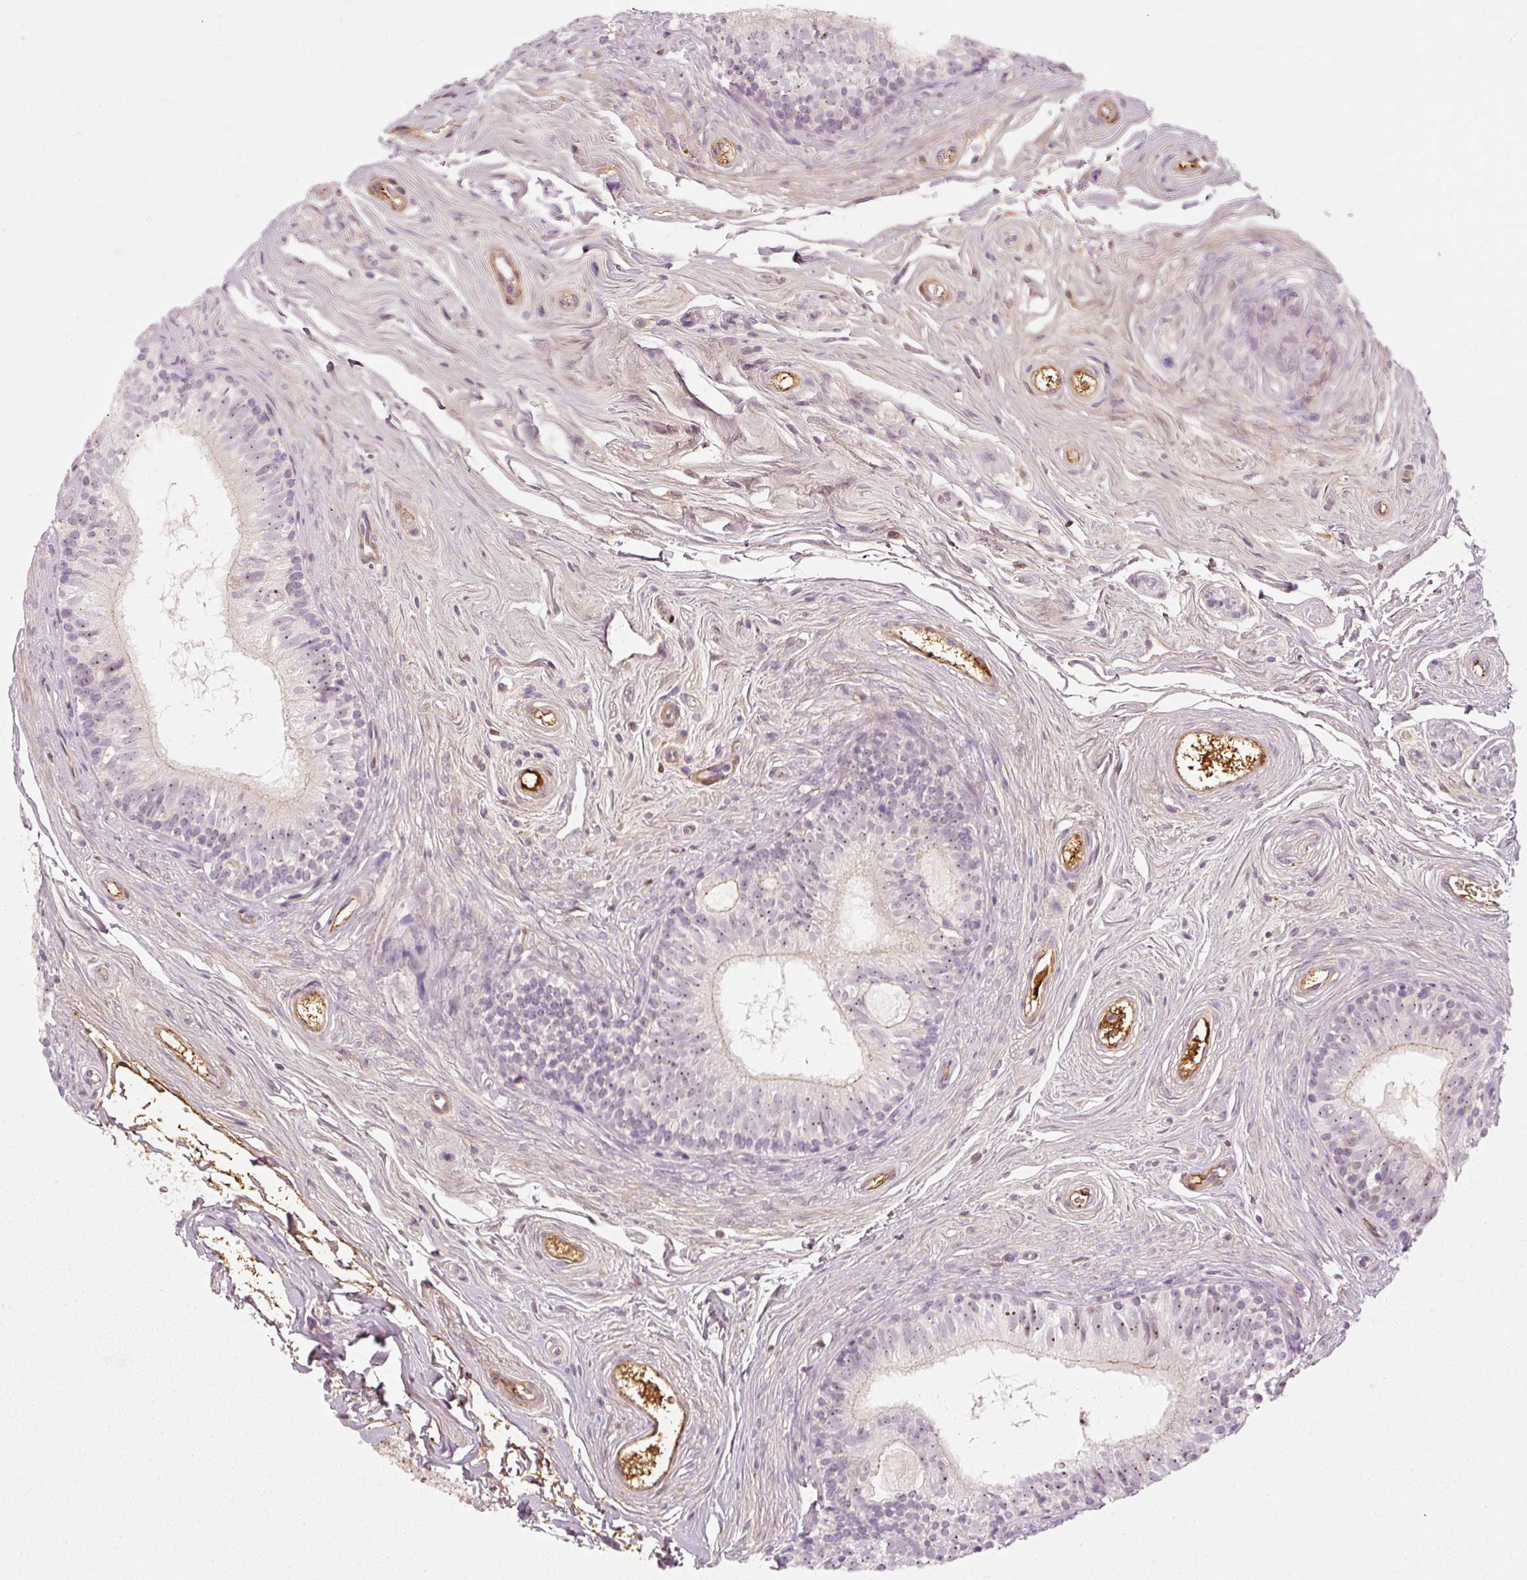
{"staining": {"intensity": "moderate", "quantity": "<25%", "location": "nuclear"}, "tissue": "epididymis", "cell_type": "Glandular cells", "image_type": "normal", "snomed": [{"axis": "morphology", "description": "Normal tissue, NOS"}, {"axis": "topography", "description": "Epididymis"}], "caption": "Epididymis stained with a brown dye displays moderate nuclear positive positivity in about <25% of glandular cells.", "gene": "VCAM1", "patient": {"sex": "male", "age": 45}}